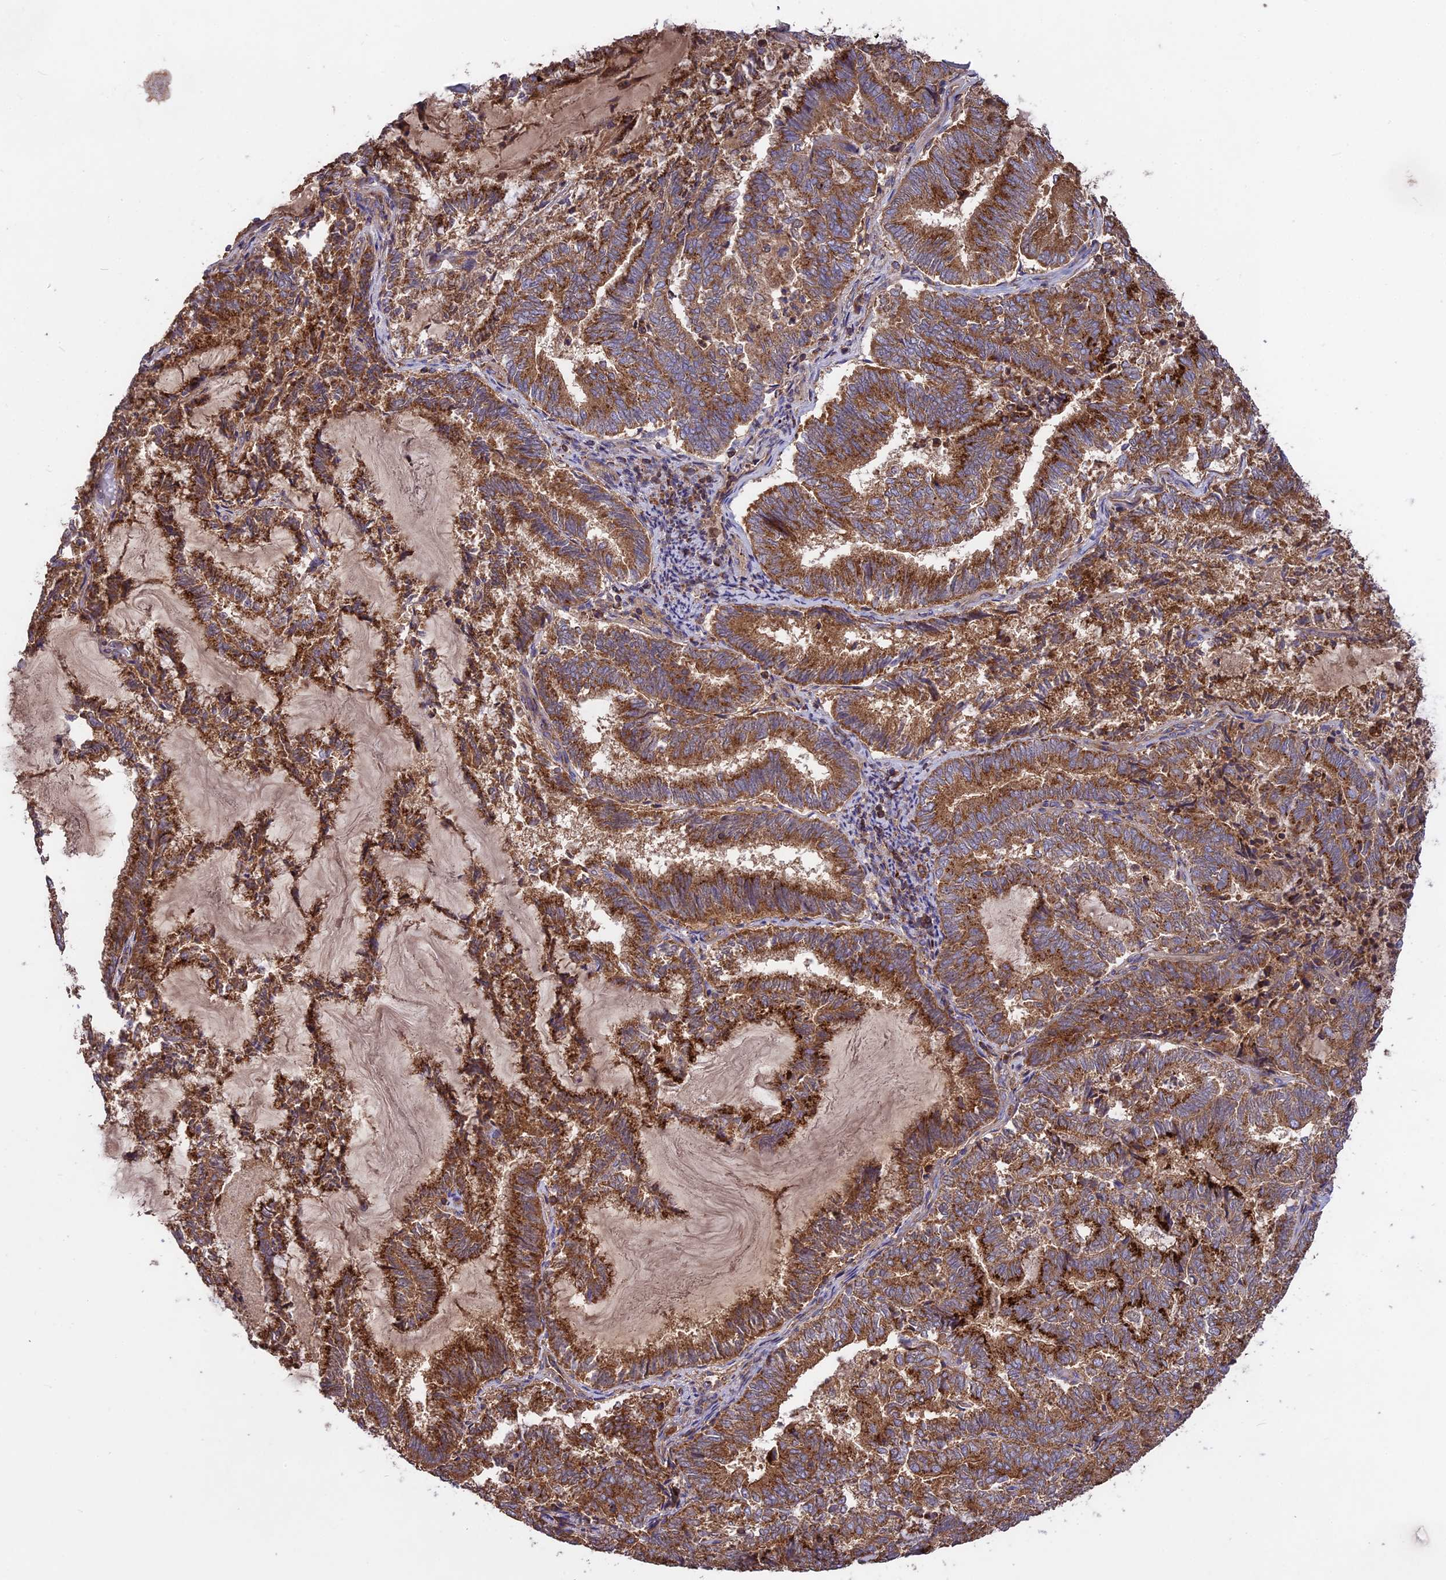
{"staining": {"intensity": "strong", "quantity": ">75%", "location": "cytoplasmic/membranous"}, "tissue": "endometrial cancer", "cell_type": "Tumor cells", "image_type": "cancer", "snomed": [{"axis": "morphology", "description": "Adenocarcinoma, NOS"}, {"axis": "topography", "description": "Endometrium"}], "caption": "Endometrial cancer stained with DAB (3,3'-diaminobenzidine) IHC displays high levels of strong cytoplasmic/membranous positivity in about >75% of tumor cells.", "gene": "NUDT8", "patient": {"sex": "female", "age": 80}}